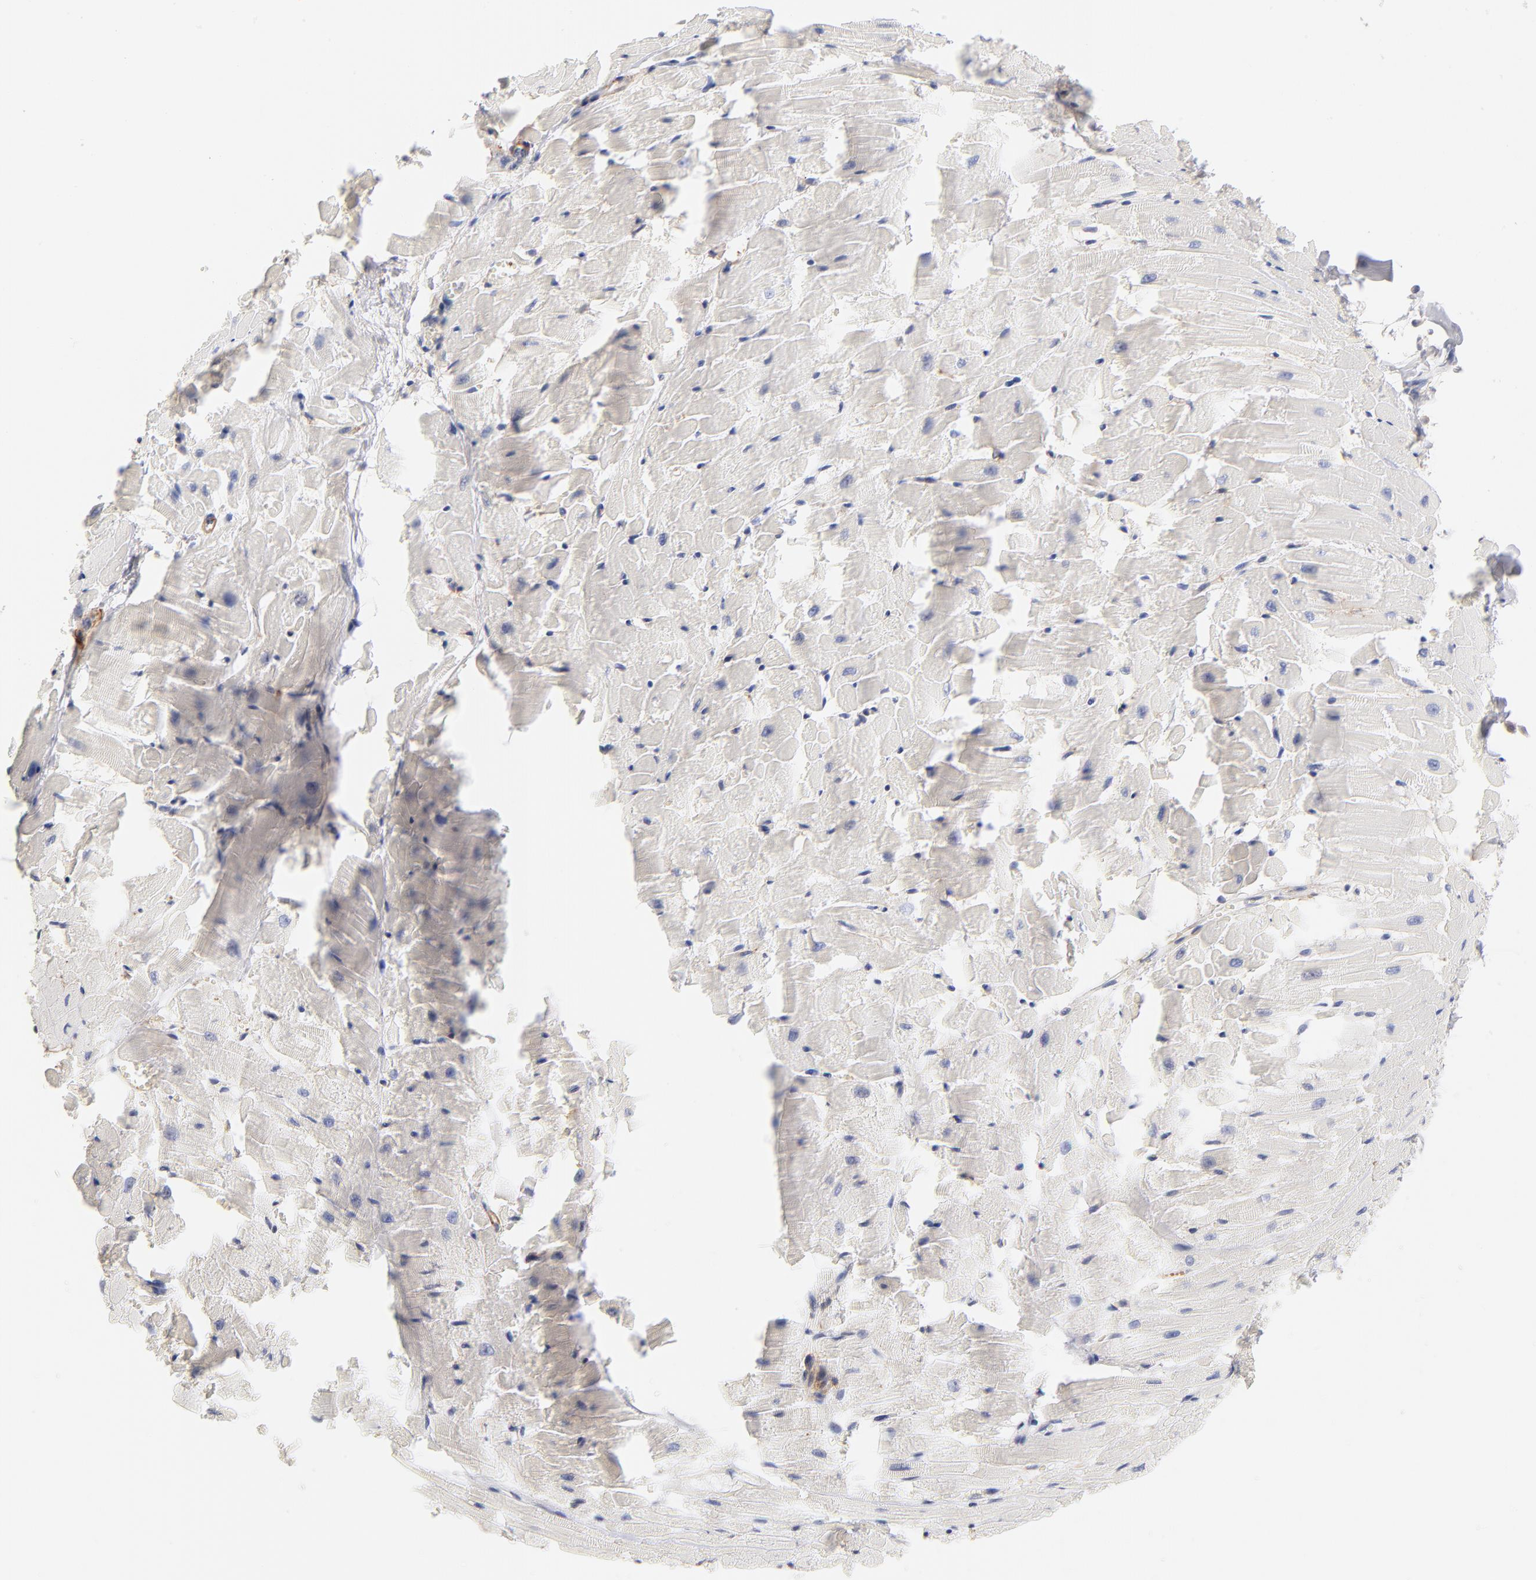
{"staining": {"intensity": "negative", "quantity": "none", "location": "none"}, "tissue": "heart muscle", "cell_type": "Cardiomyocytes", "image_type": "normal", "snomed": [{"axis": "morphology", "description": "Normal tissue, NOS"}, {"axis": "topography", "description": "Heart"}], "caption": "The micrograph shows no significant positivity in cardiomyocytes of heart muscle.", "gene": "ITGA8", "patient": {"sex": "female", "age": 19}}